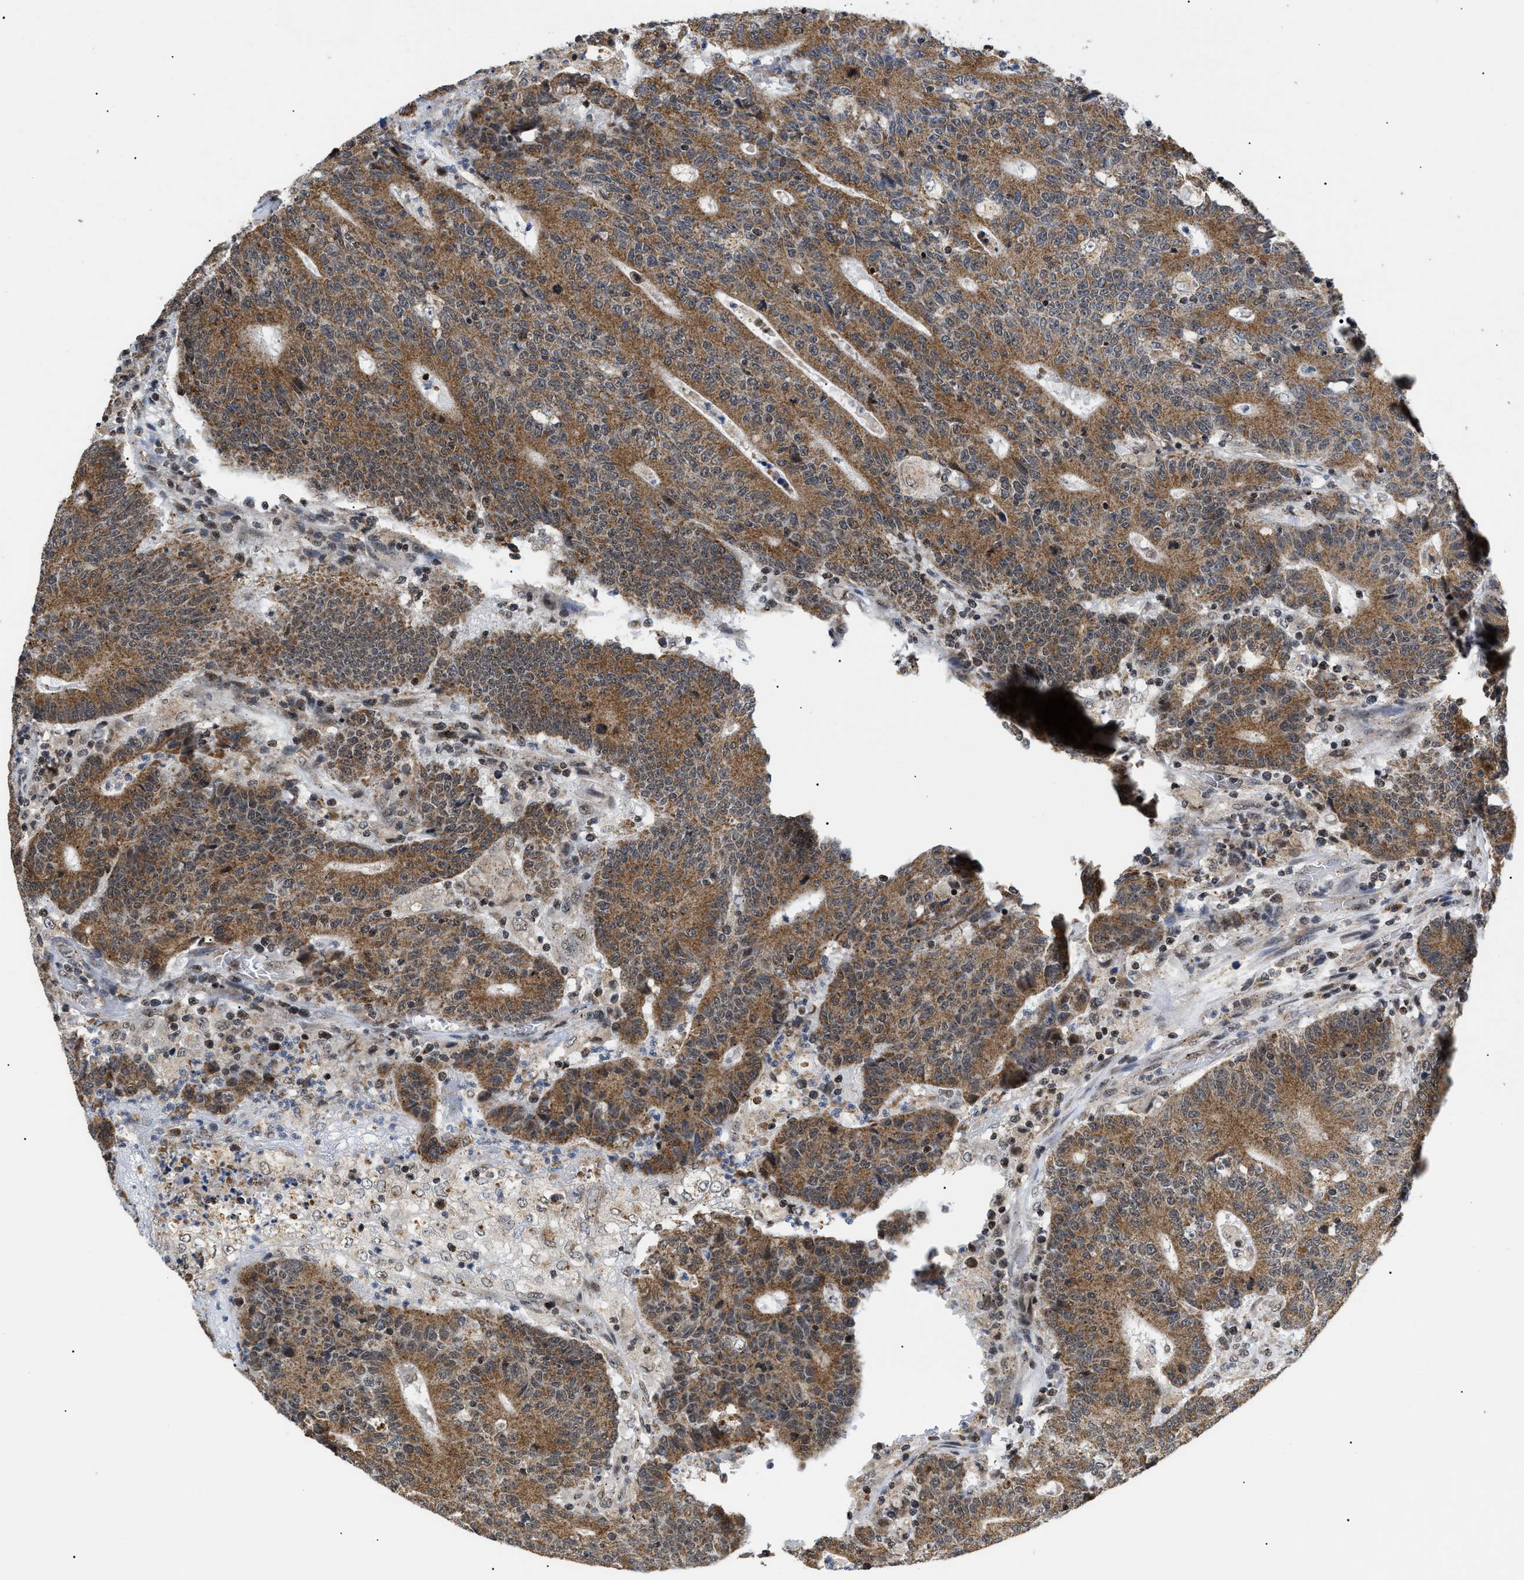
{"staining": {"intensity": "moderate", "quantity": ">75%", "location": "cytoplasmic/membranous"}, "tissue": "colorectal cancer", "cell_type": "Tumor cells", "image_type": "cancer", "snomed": [{"axis": "morphology", "description": "Normal tissue, NOS"}, {"axis": "morphology", "description": "Adenocarcinoma, NOS"}, {"axis": "topography", "description": "Colon"}], "caption": "High-magnification brightfield microscopy of colorectal cancer (adenocarcinoma) stained with DAB (brown) and counterstained with hematoxylin (blue). tumor cells exhibit moderate cytoplasmic/membranous positivity is seen in about>75% of cells. The staining is performed using DAB (3,3'-diaminobenzidine) brown chromogen to label protein expression. The nuclei are counter-stained blue using hematoxylin.", "gene": "ZBTB11", "patient": {"sex": "female", "age": 75}}